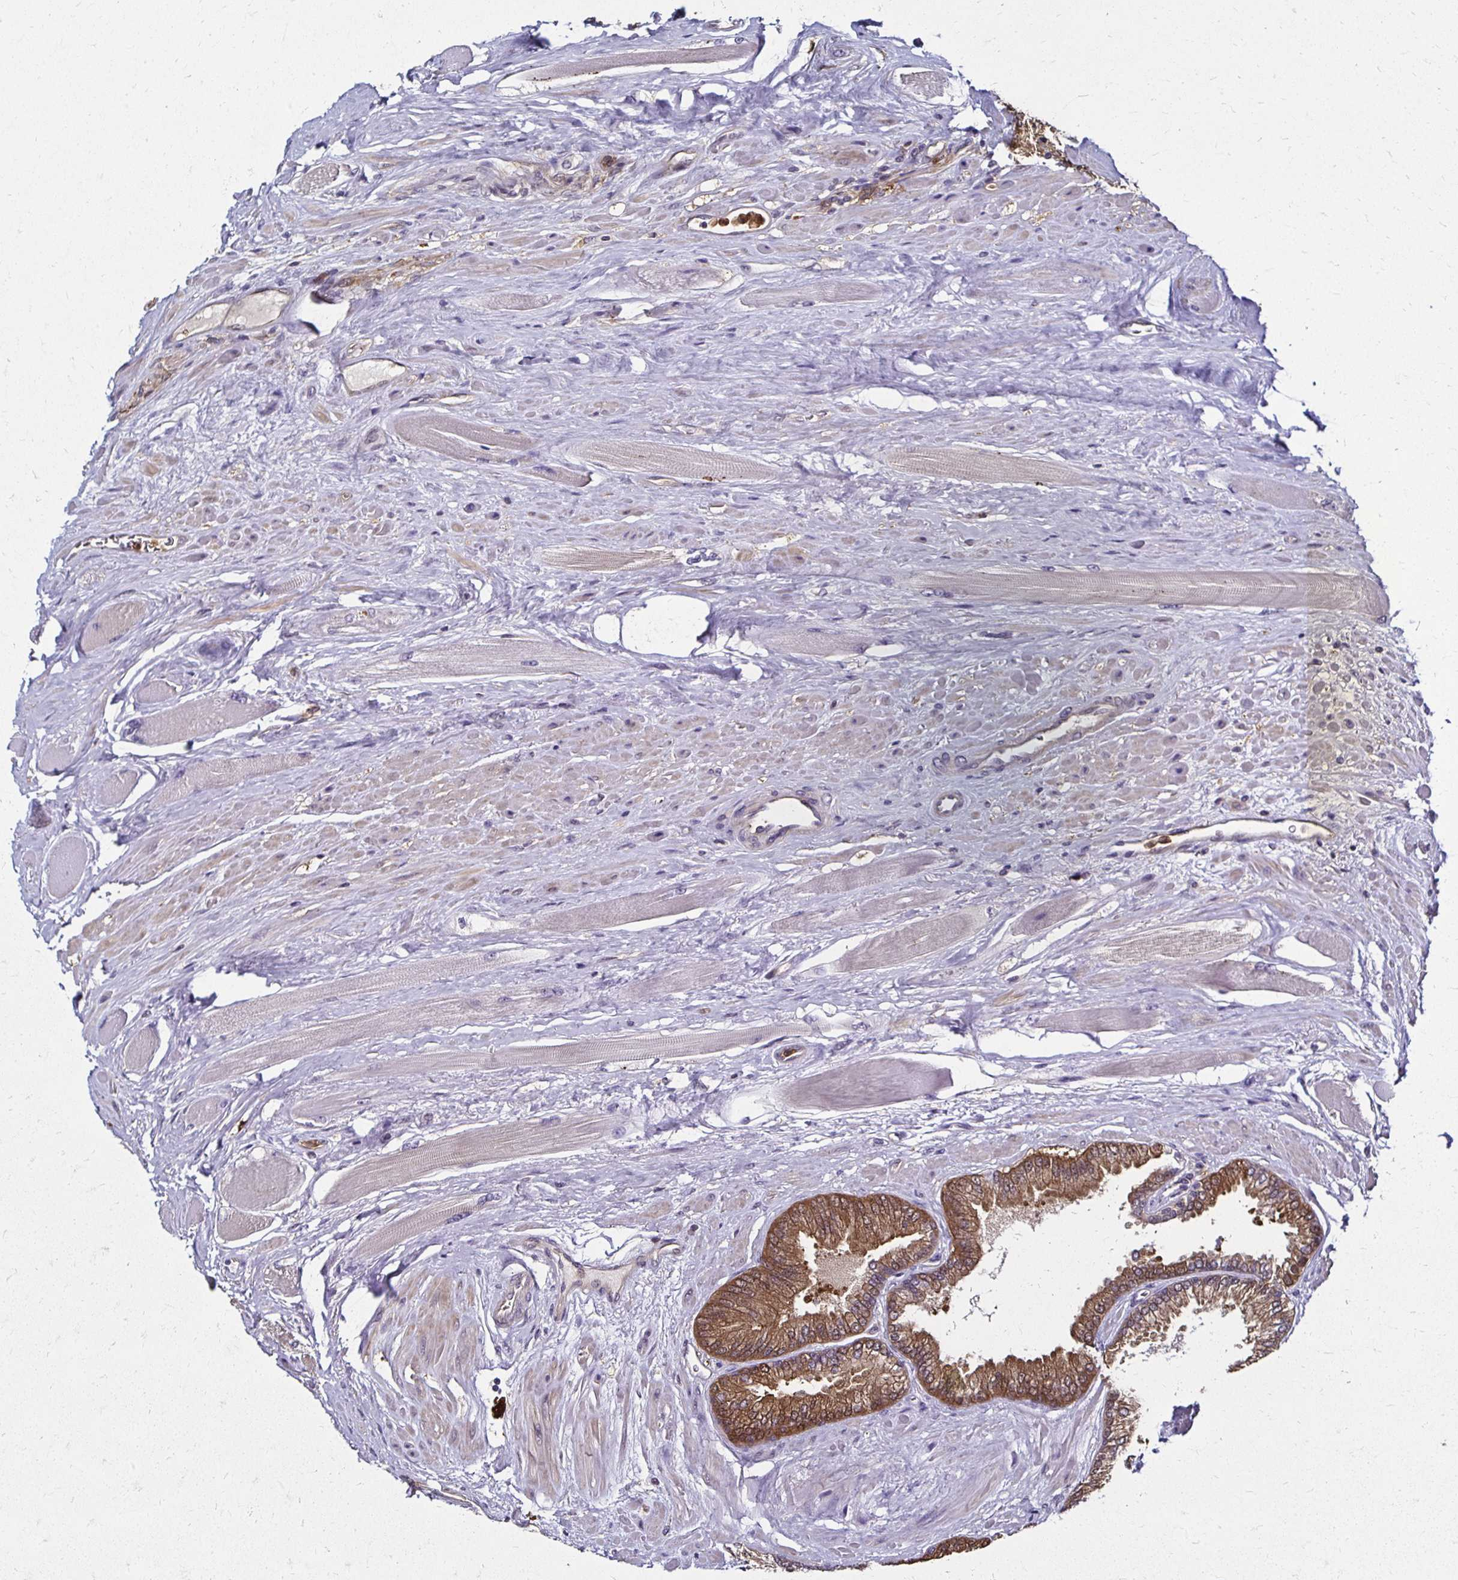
{"staining": {"intensity": "moderate", "quantity": ">75%", "location": "cytoplasmic/membranous"}, "tissue": "prostate cancer", "cell_type": "Tumor cells", "image_type": "cancer", "snomed": [{"axis": "morphology", "description": "Adenocarcinoma, Low grade"}, {"axis": "topography", "description": "Prostate"}], "caption": "An immunohistochemistry (IHC) photomicrograph of neoplastic tissue is shown. Protein staining in brown highlights moderate cytoplasmic/membranous positivity in prostate low-grade adenocarcinoma within tumor cells.", "gene": "TXN", "patient": {"sex": "male", "age": 67}}